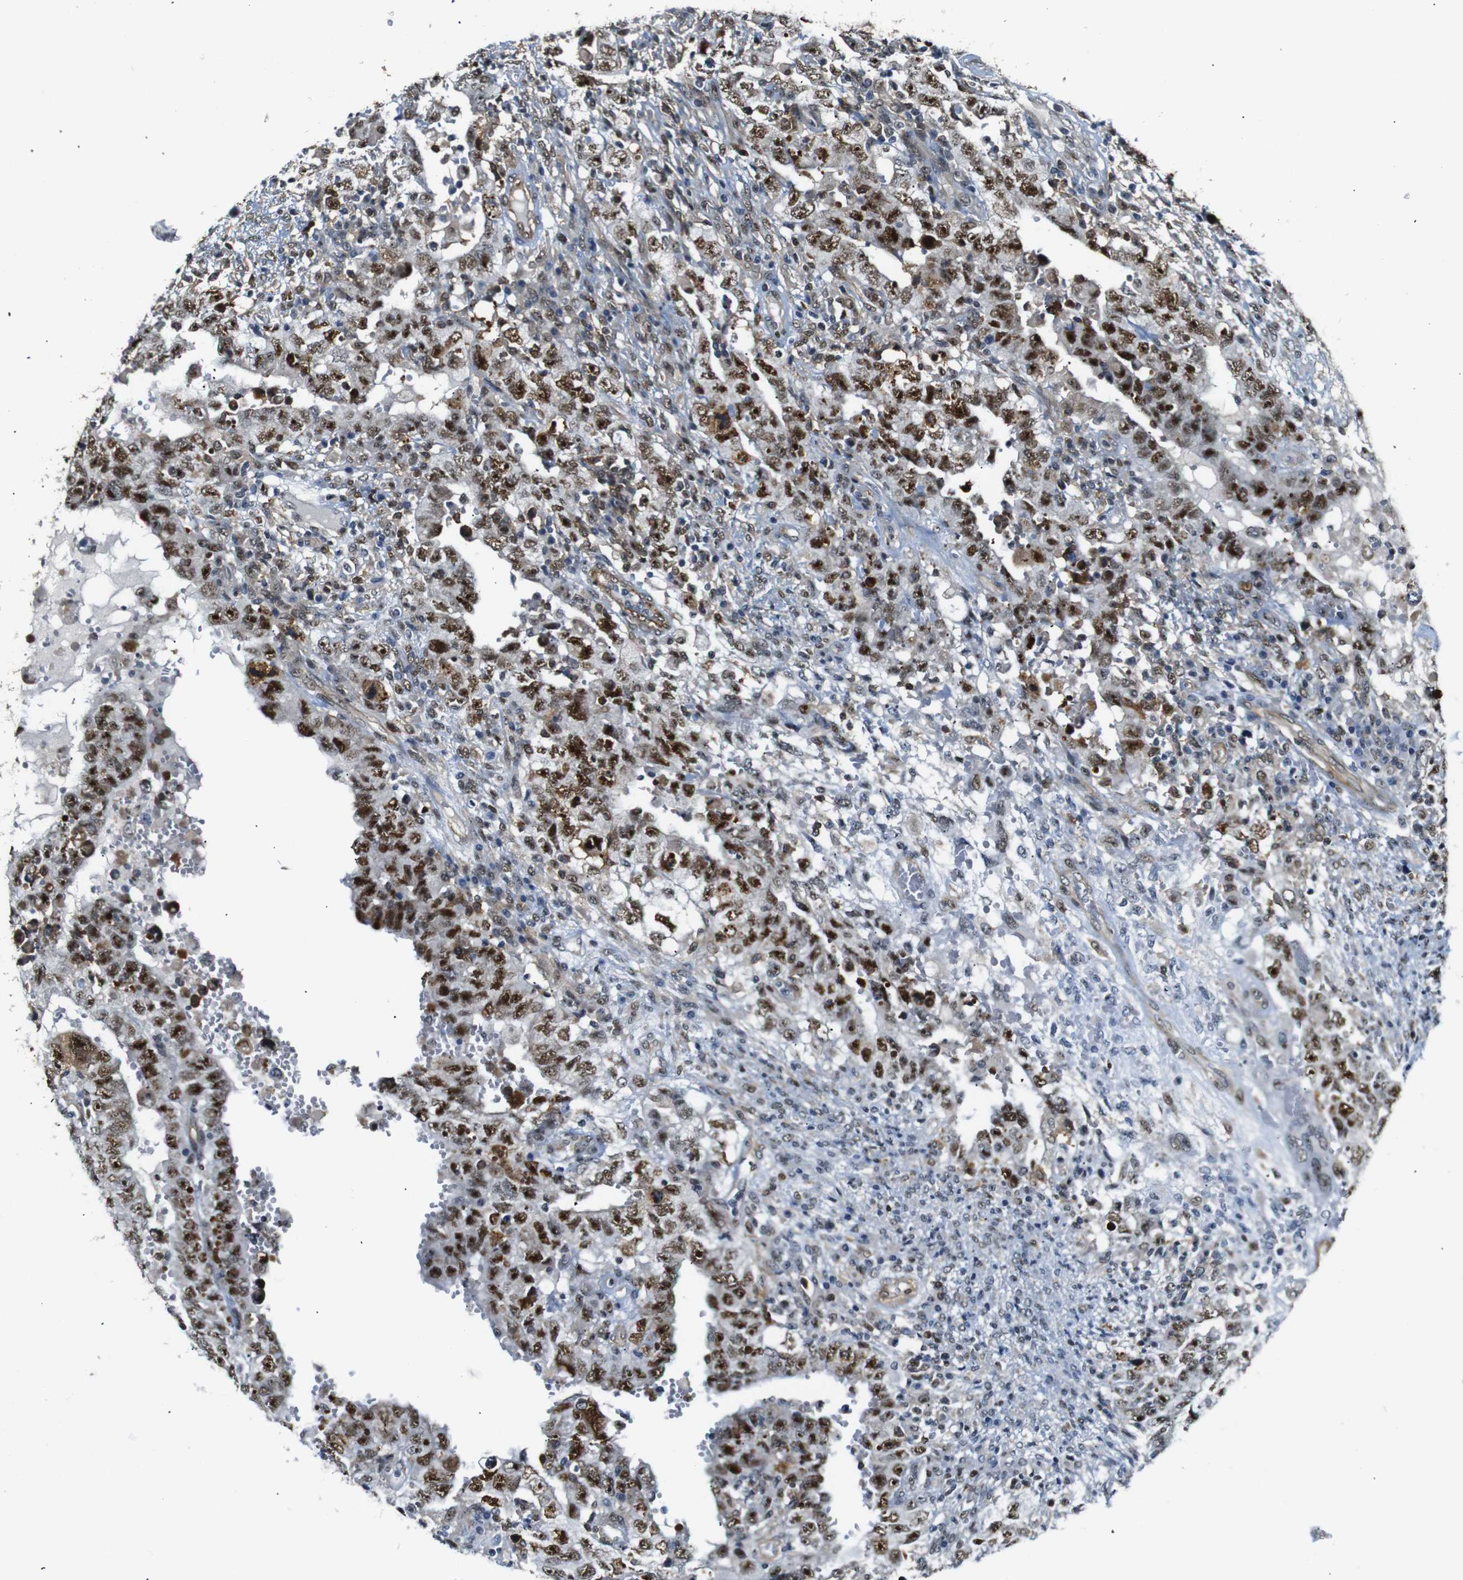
{"staining": {"intensity": "strong", "quantity": ">75%", "location": "nuclear"}, "tissue": "testis cancer", "cell_type": "Tumor cells", "image_type": "cancer", "snomed": [{"axis": "morphology", "description": "Carcinoma, Embryonal, NOS"}, {"axis": "topography", "description": "Testis"}], "caption": "Immunohistochemical staining of human testis embryonal carcinoma reveals strong nuclear protein staining in approximately >75% of tumor cells.", "gene": "PARN", "patient": {"sex": "male", "age": 26}}